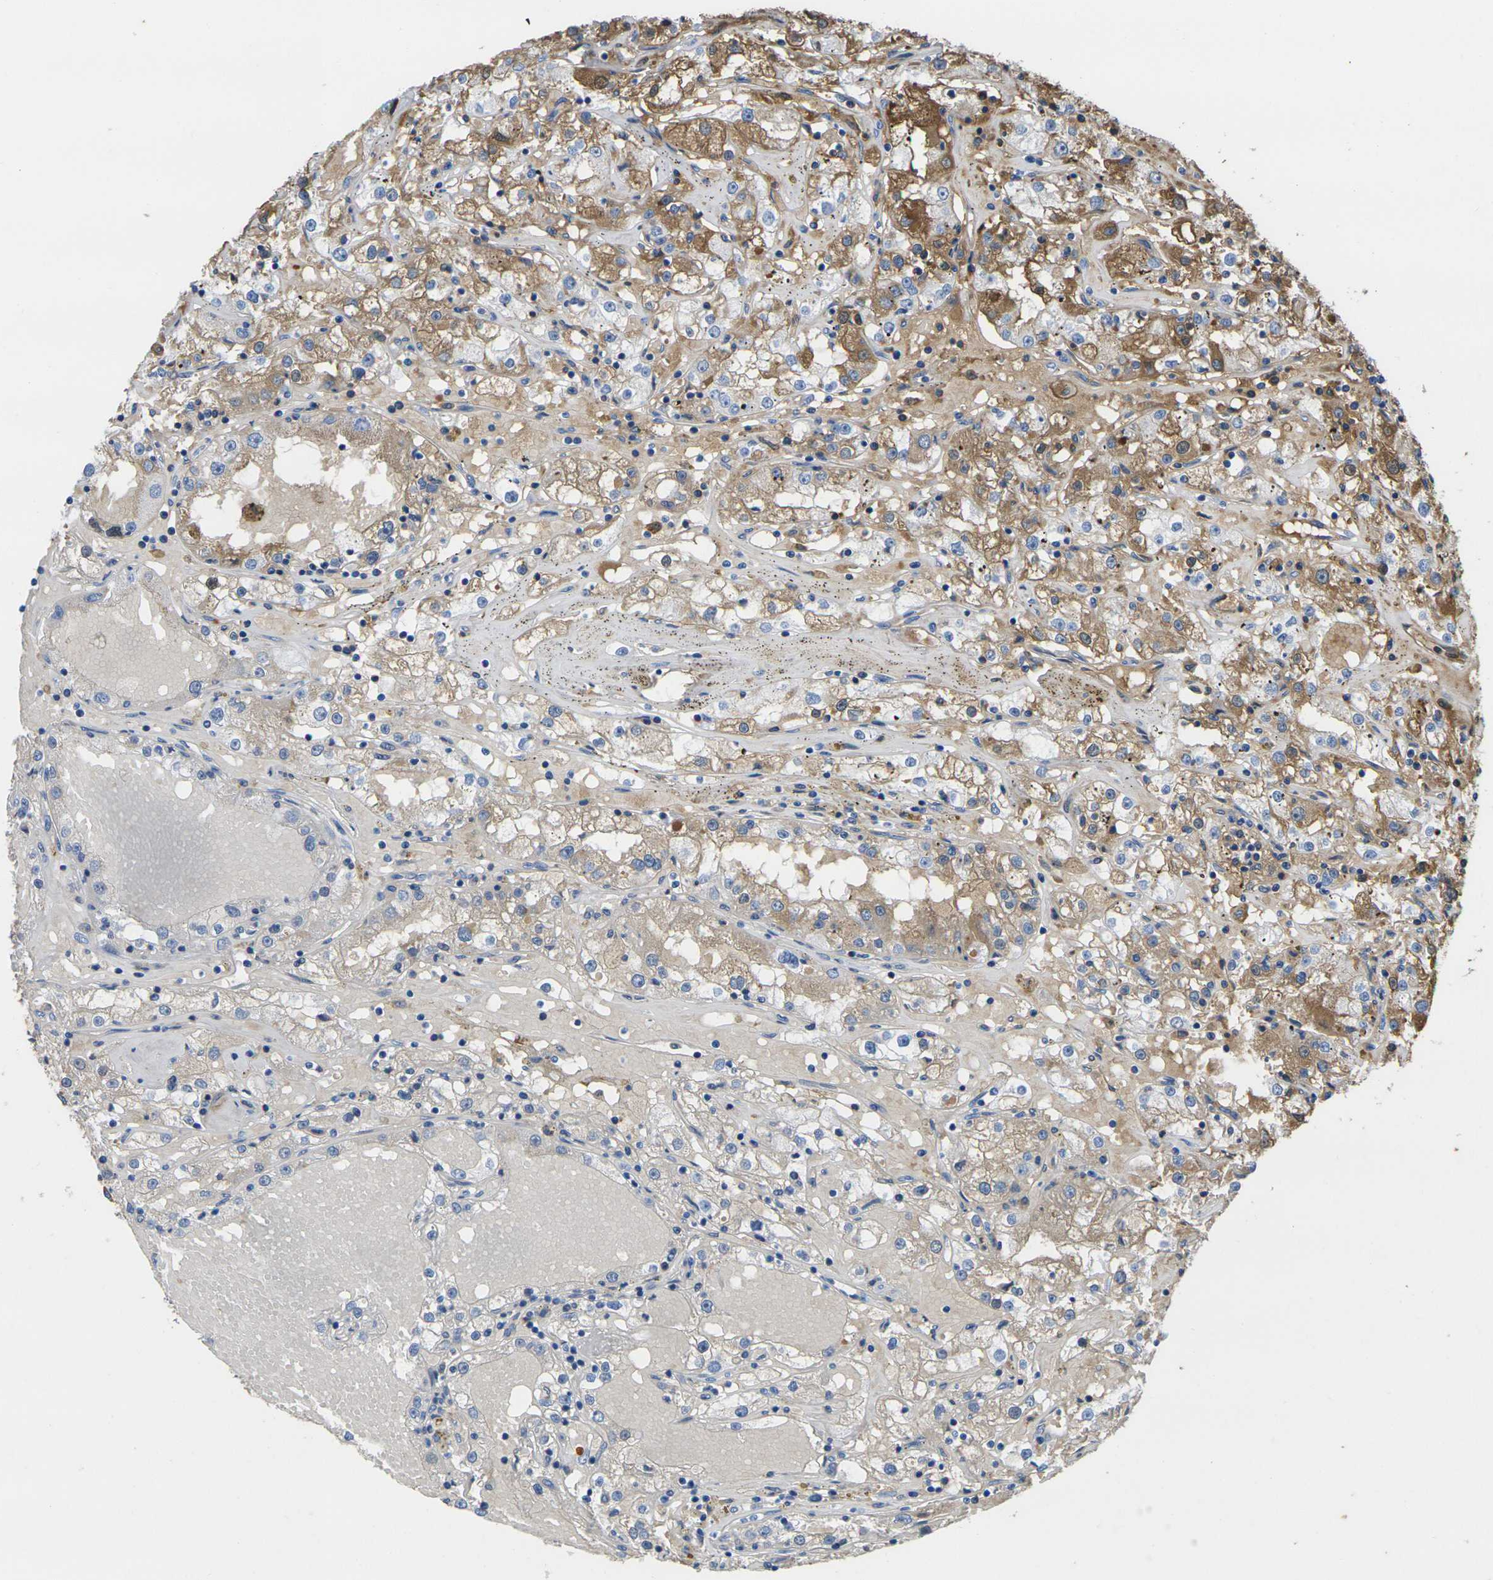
{"staining": {"intensity": "moderate", "quantity": "25%-75%", "location": "cytoplasmic/membranous"}, "tissue": "renal cancer", "cell_type": "Tumor cells", "image_type": "cancer", "snomed": [{"axis": "morphology", "description": "Adenocarcinoma, NOS"}, {"axis": "topography", "description": "Kidney"}], "caption": "A medium amount of moderate cytoplasmic/membranous expression is seen in approximately 25%-75% of tumor cells in renal cancer (adenocarcinoma) tissue.", "gene": "GREM2", "patient": {"sex": "male", "age": 56}}